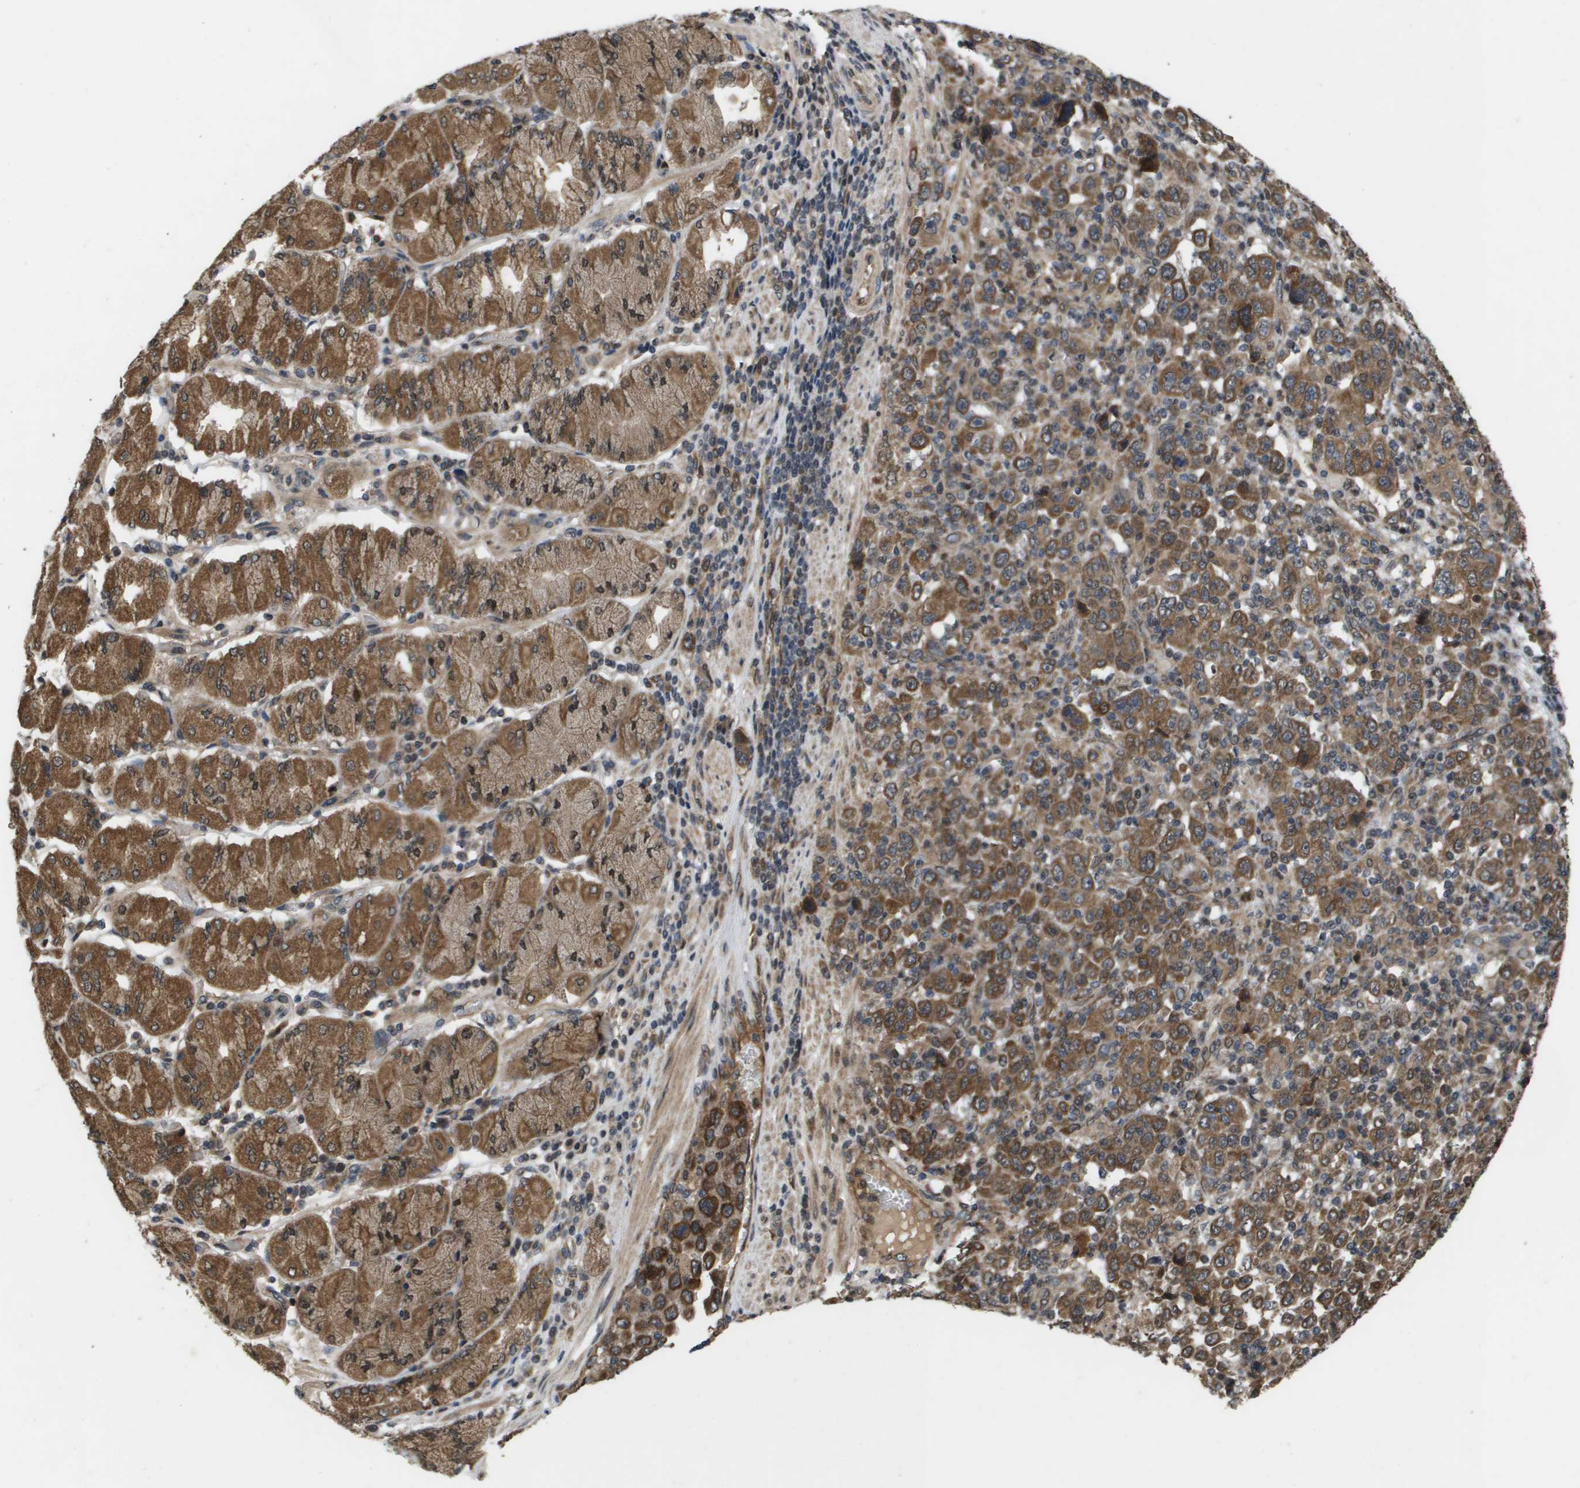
{"staining": {"intensity": "moderate", "quantity": ">75%", "location": "cytoplasmic/membranous"}, "tissue": "stomach cancer", "cell_type": "Tumor cells", "image_type": "cancer", "snomed": [{"axis": "morphology", "description": "Normal tissue, NOS"}, {"axis": "morphology", "description": "Adenocarcinoma, NOS"}, {"axis": "topography", "description": "Stomach, upper"}, {"axis": "topography", "description": "Stomach"}], "caption": "Immunohistochemistry (IHC) (DAB) staining of human stomach cancer displays moderate cytoplasmic/membranous protein staining in about >75% of tumor cells.", "gene": "SPTLC1", "patient": {"sex": "male", "age": 59}}